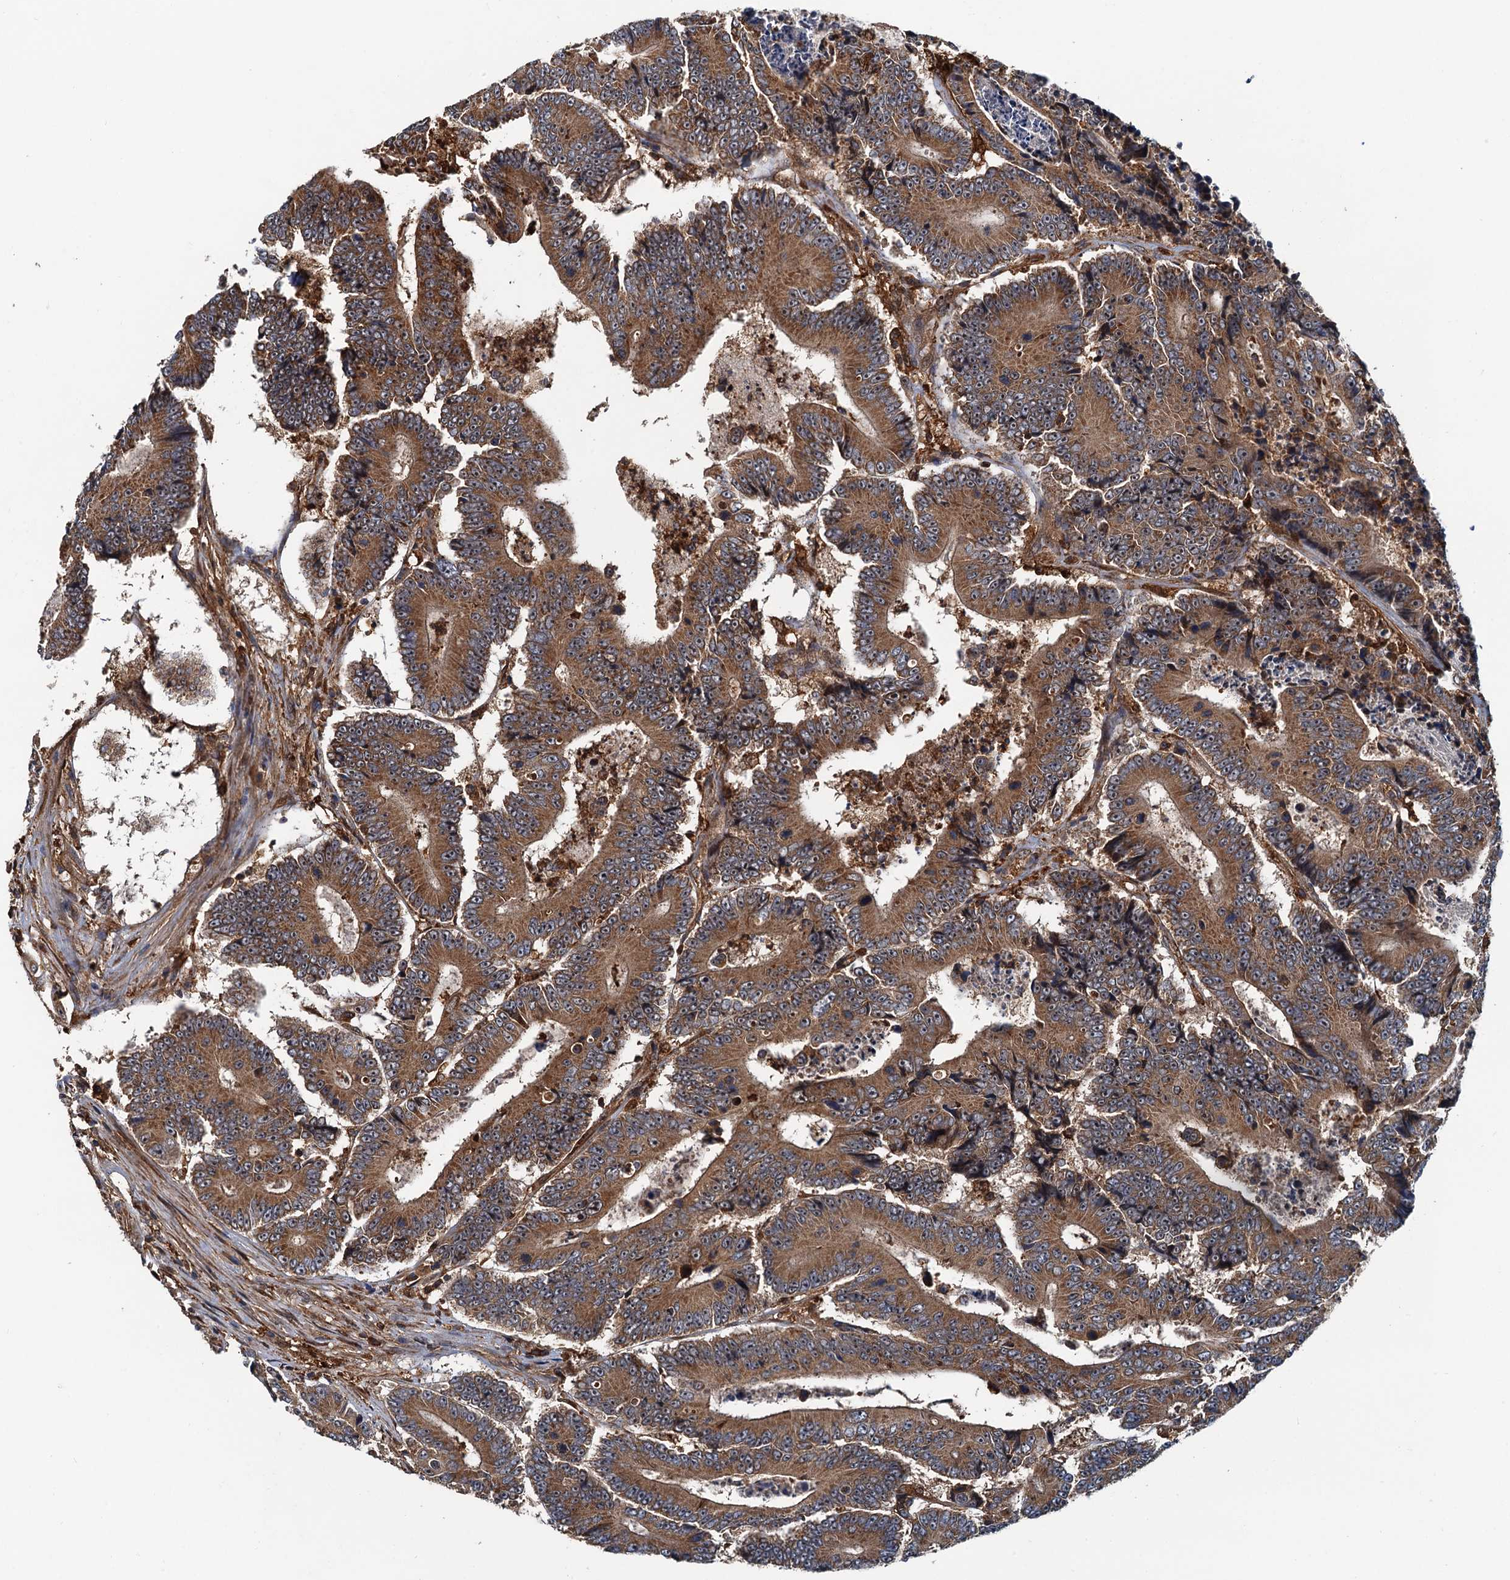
{"staining": {"intensity": "moderate", "quantity": ">75%", "location": "cytoplasmic/membranous"}, "tissue": "colorectal cancer", "cell_type": "Tumor cells", "image_type": "cancer", "snomed": [{"axis": "morphology", "description": "Adenocarcinoma, NOS"}, {"axis": "topography", "description": "Colon"}], "caption": "Colorectal cancer (adenocarcinoma) stained with DAB (3,3'-diaminobenzidine) immunohistochemistry shows medium levels of moderate cytoplasmic/membranous expression in about >75% of tumor cells. (DAB (3,3'-diaminobenzidine) = brown stain, brightfield microscopy at high magnification).", "gene": "USP6NL", "patient": {"sex": "male", "age": 83}}